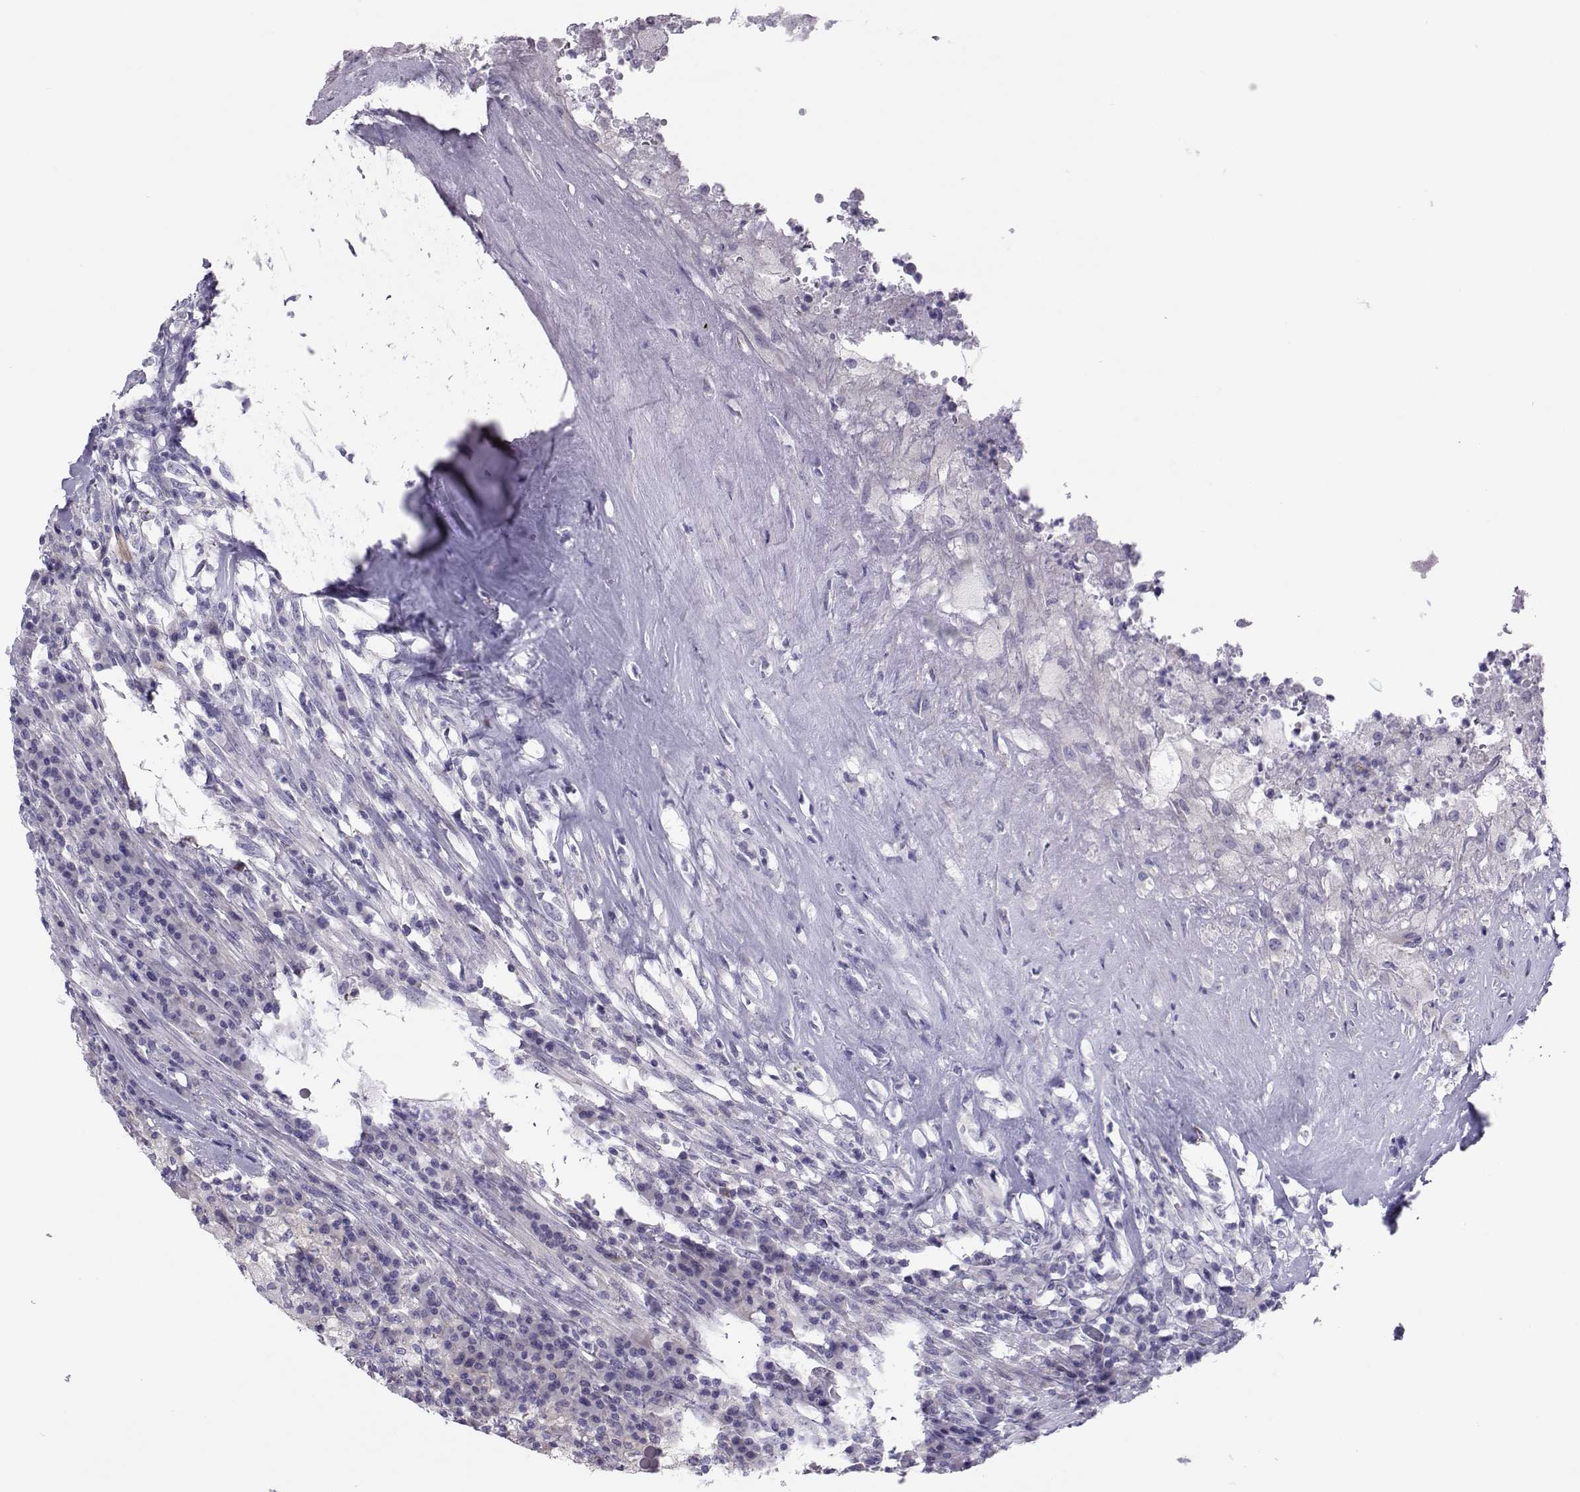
{"staining": {"intensity": "negative", "quantity": "none", "location": "none"}, "tissue": "testis cancer", "cell_type": "Tumor cells", "image_type": "cancer", "snomed": [{"axis": "morphology", "description": "Necrosis, NOS"}, {"axis": "morphology", "description": "Carcinoma, Embryonal, NOS"}, {"axis": "topography", "description": "Testis"}], "caption": "Immunohistochemistry of human testis cancer reveals no positivity in tumor cells. Nuclei are stained in blue.", "gene": "TRPM7", "patient": {"sex": "male", "age": 19}}